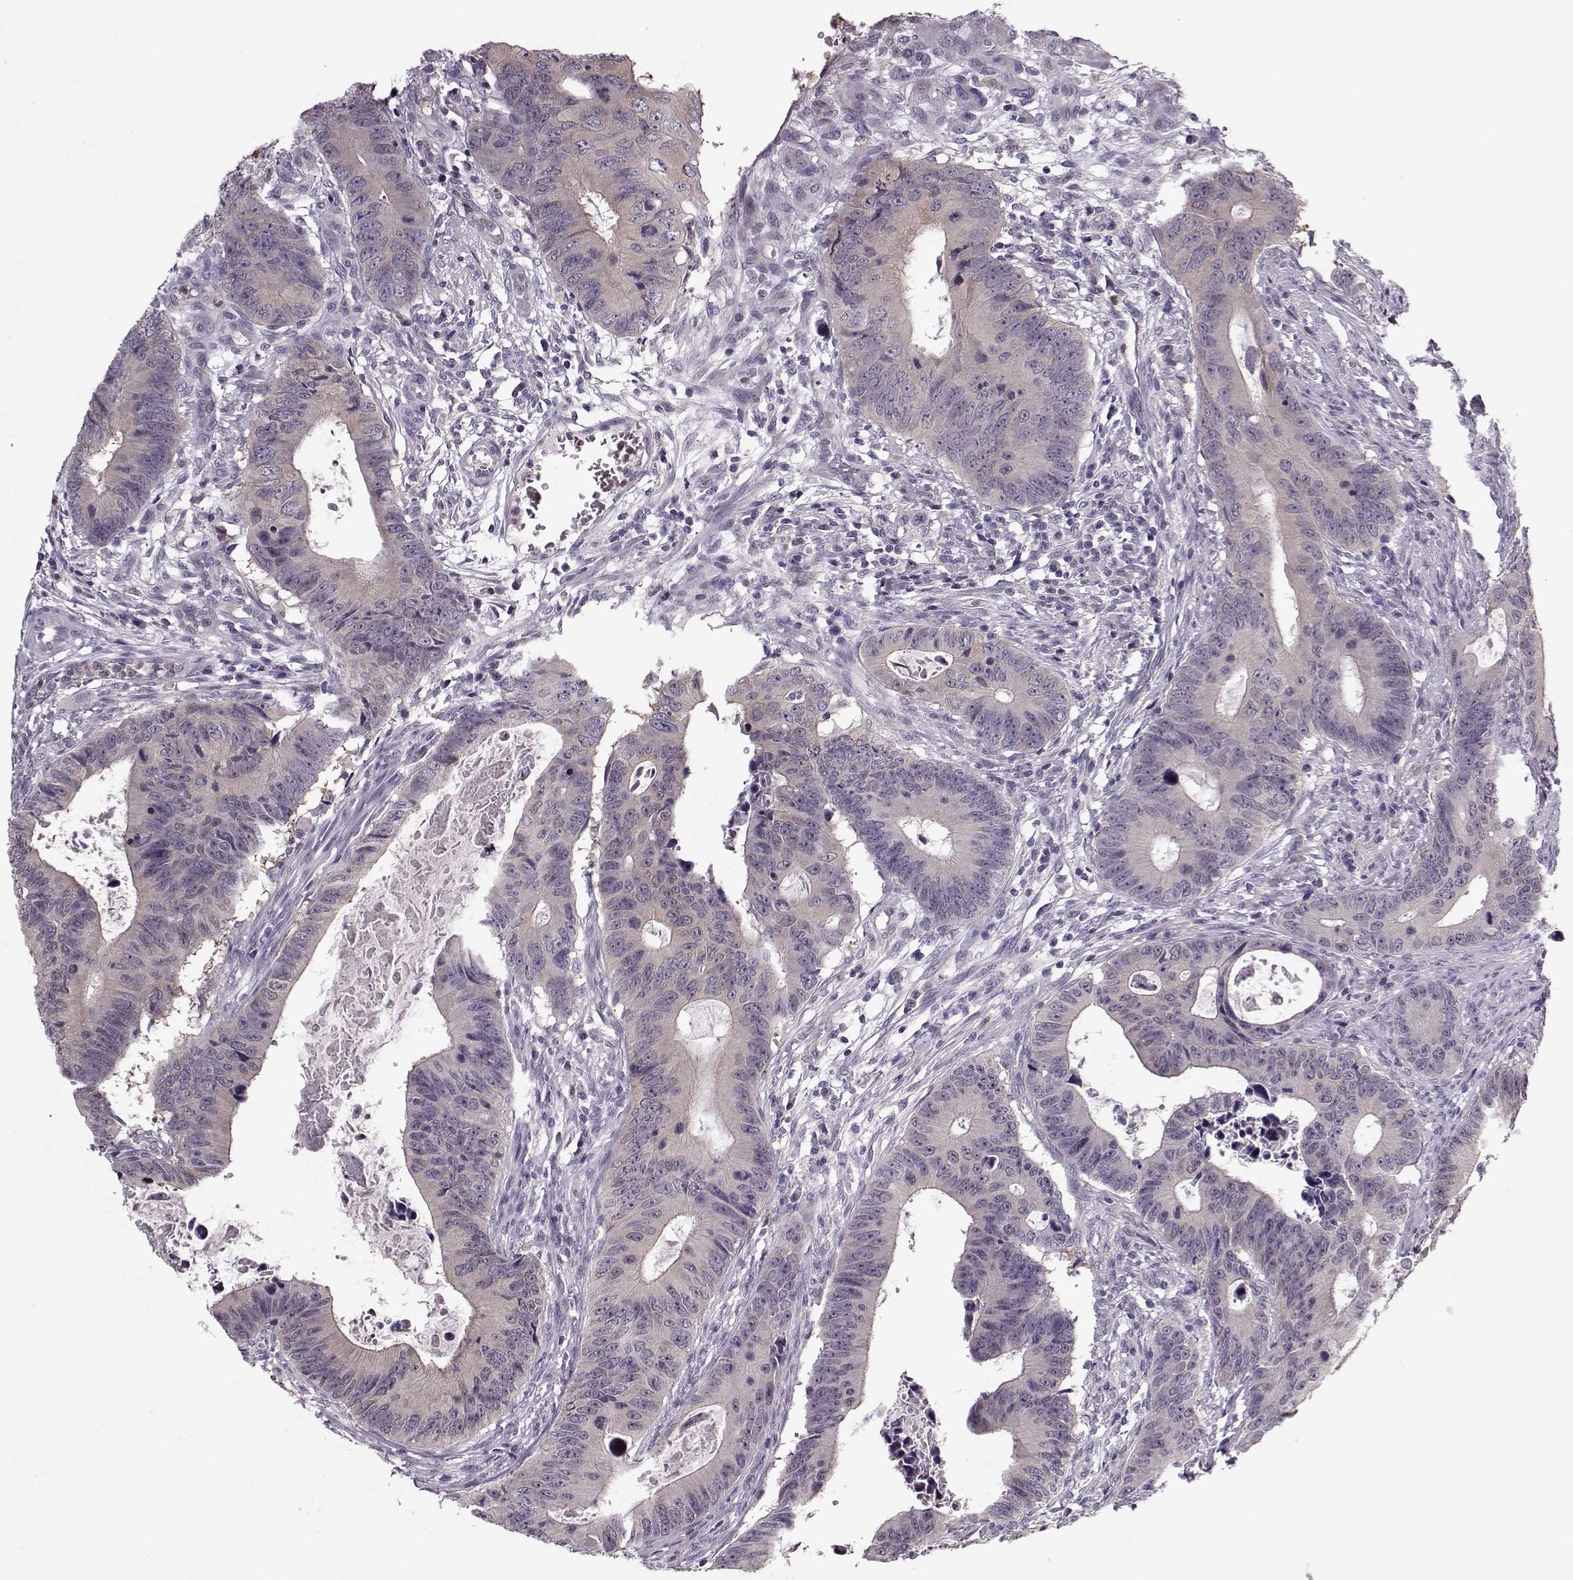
{"staining": {"intensity": "weak", "quantity": "<25%", "location": "cytoplasmic/membranous"}, "tissue": "colorectal cancer", "cell_type": "Tumor cells", "image_type": "cancer", "snomed": [{"axis": "morphology", "description": "Adenocarcinoma, NOS"}, {"axis": "topography", "description": "Colon"}], "caption": "The IHC histopathology image has no significant expression in tumor cells of colorectal cancer tissue.", "gene": "ACOT11", "patient": {"sex": "female", "age": 87}}